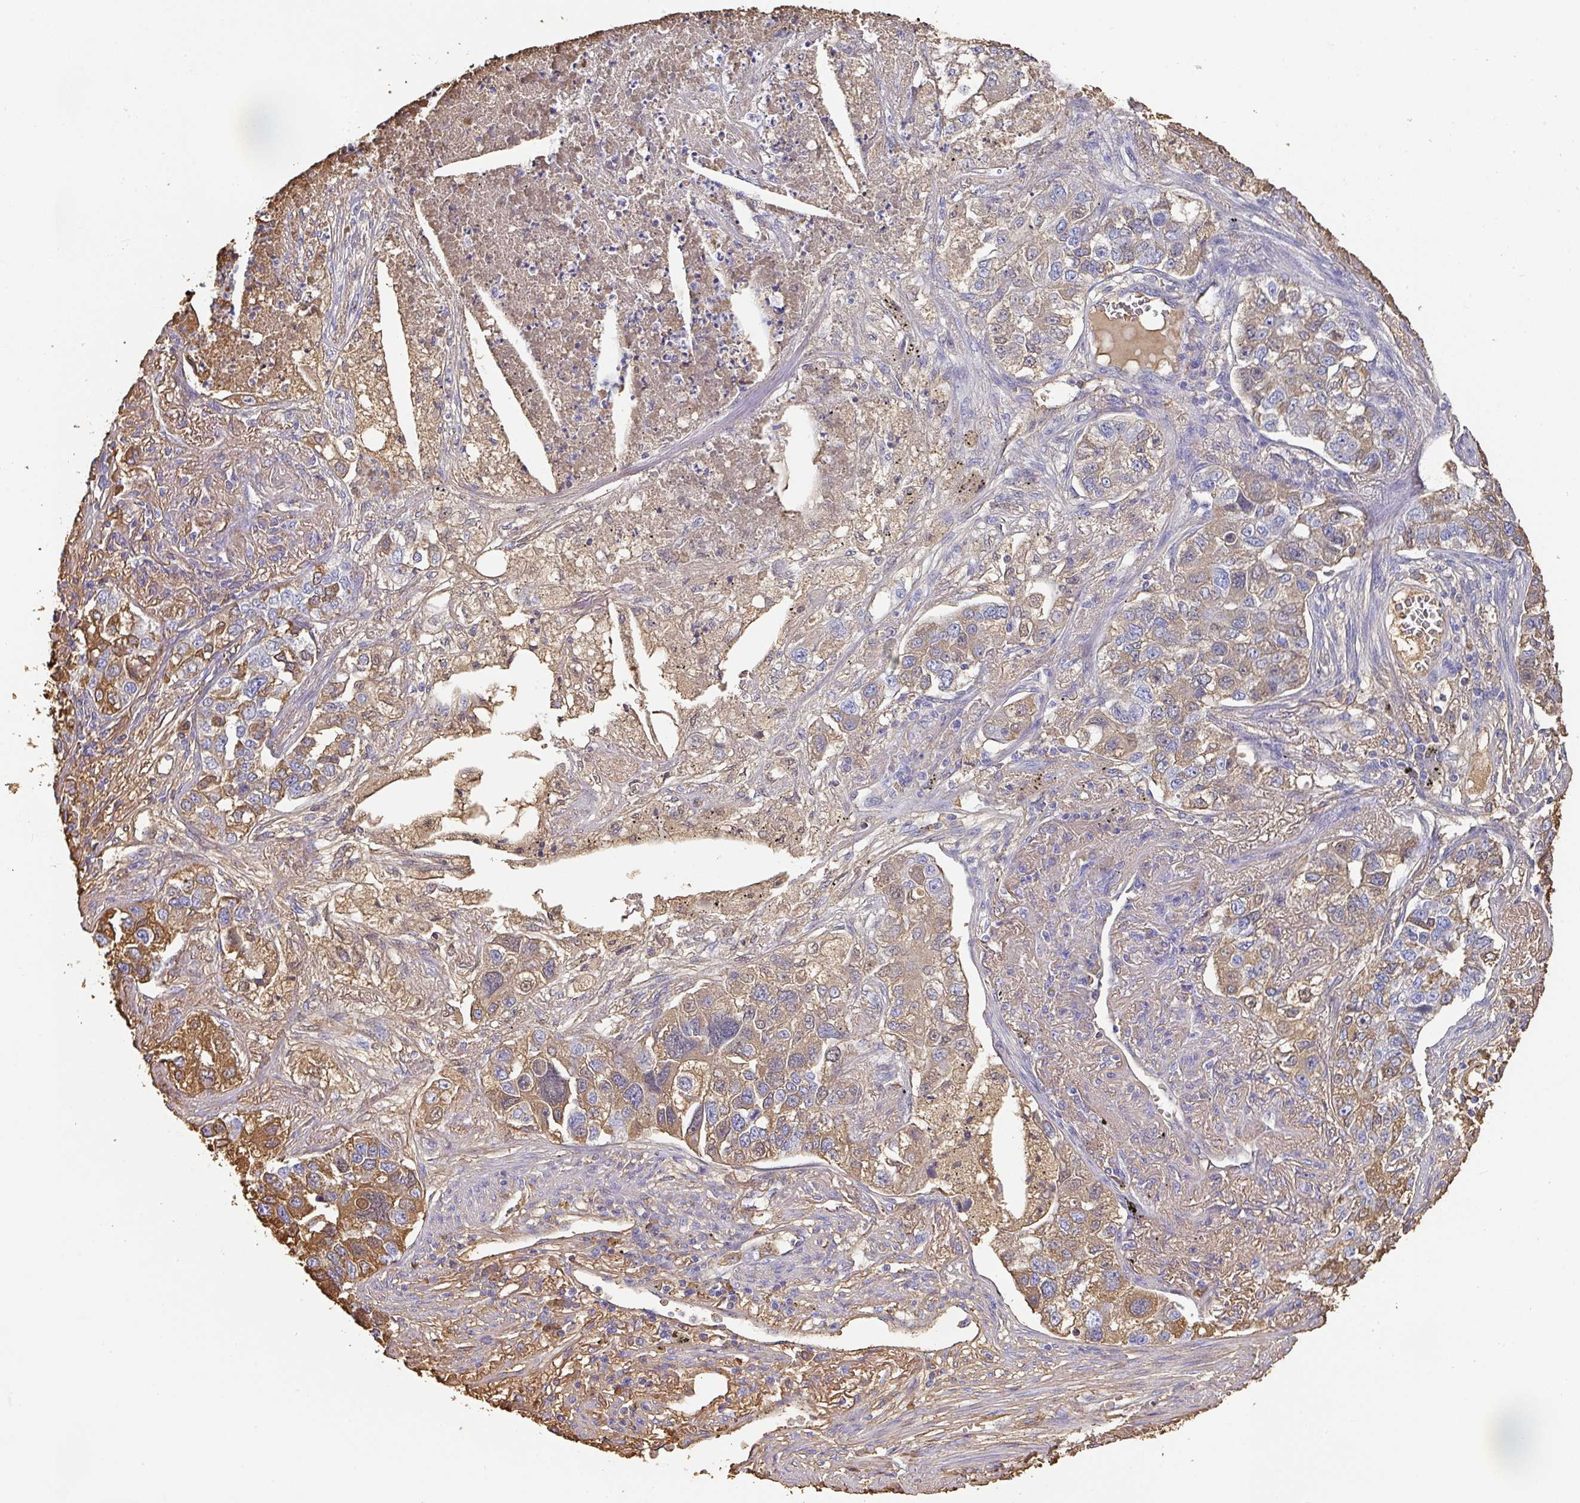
{"staining": {"intensity": "moderate", "quantity": ">75%", "location": "cytoplasmic/membranous"}, "tissue": "lung cancer", "cell_type": "Tumor cells", "image_type": "cancer", "snomed": [{"axis": "morphology", "description": "Adenocarcinoma, NOS"}, {"axis": "topography", "description": "Lung"}], "caption": "Lung cancer stained with a brown dye displays moderate cytoplasmic/membranous positive expression in about >75% of tumor cells.", "gene": "ALB", "patient": {"sex": "male", "age": 49}}